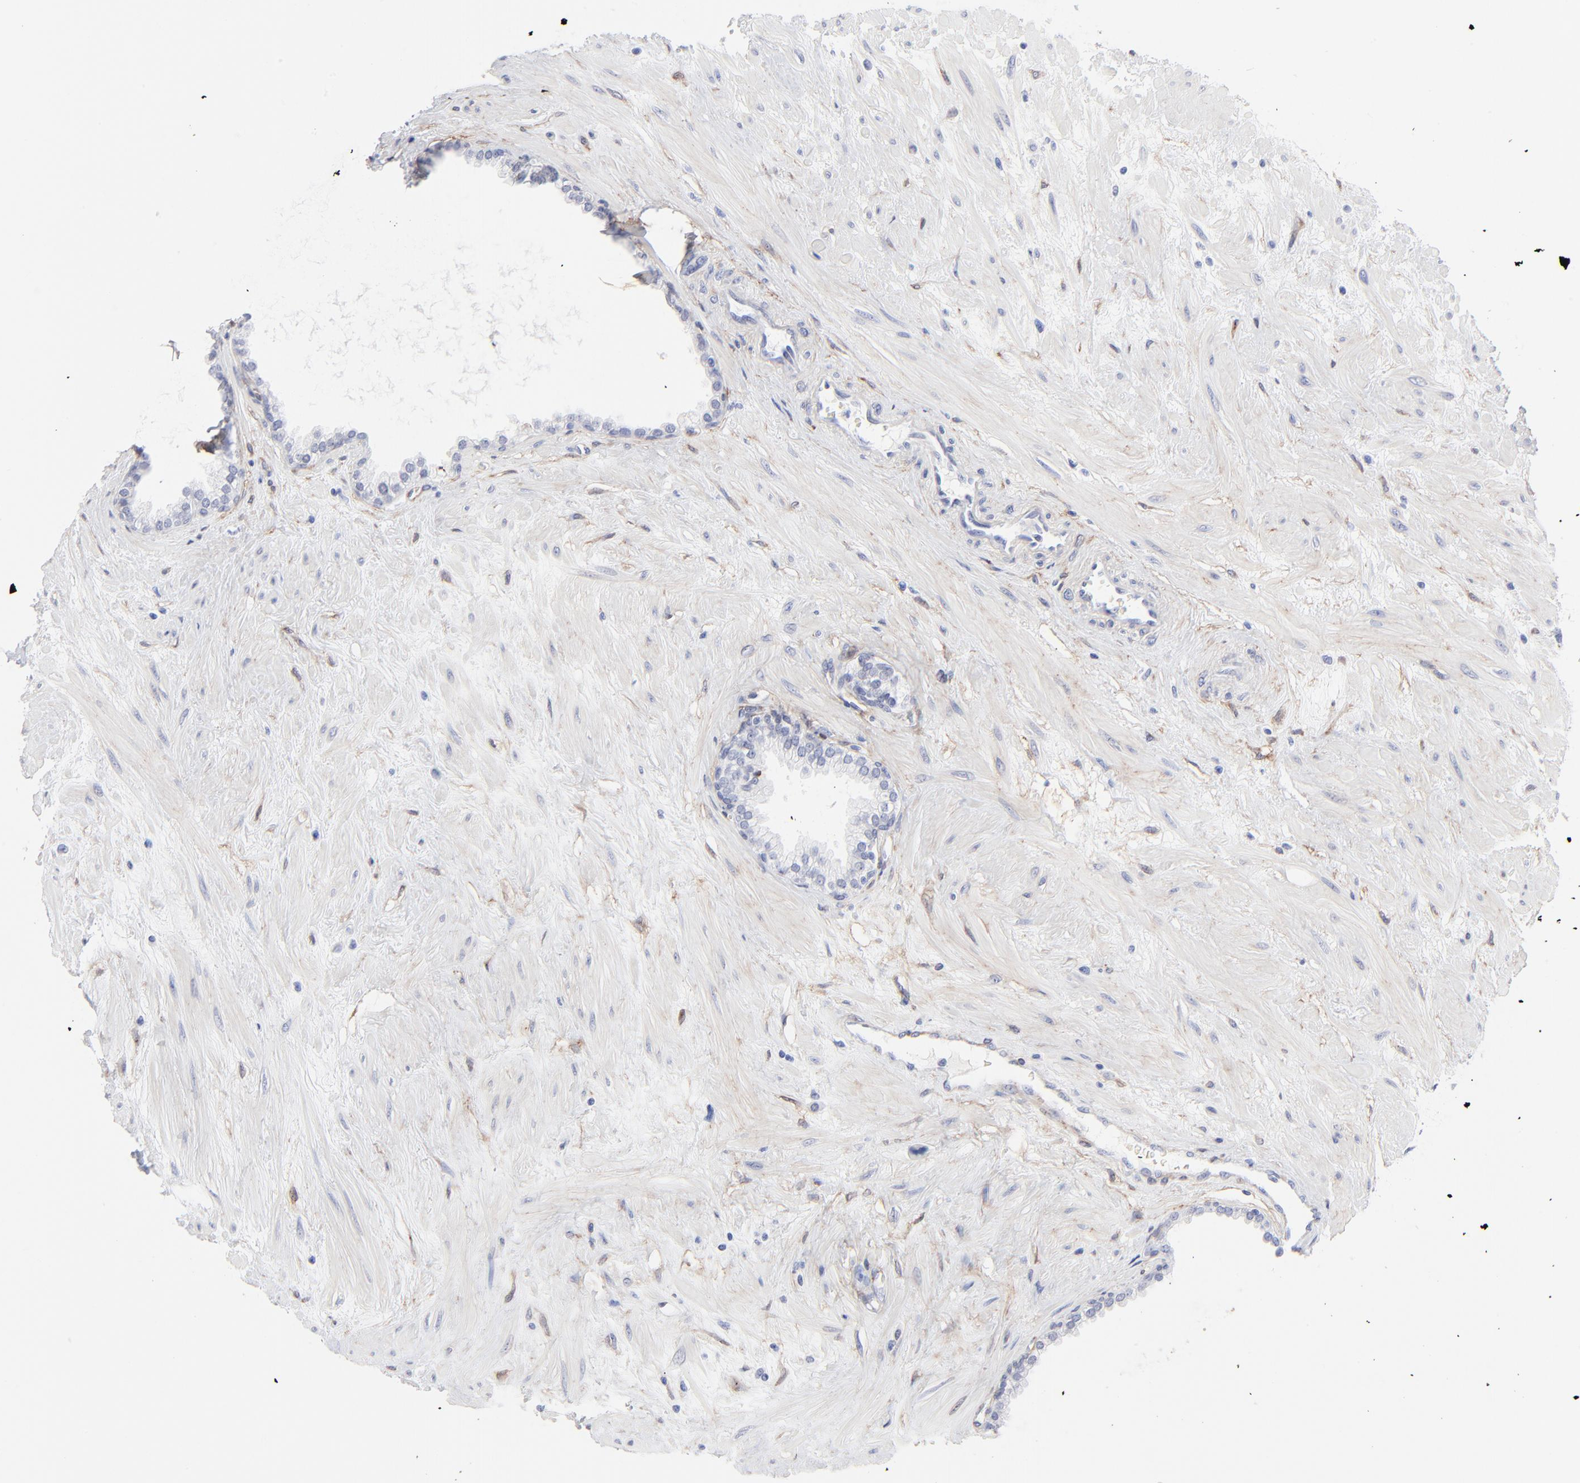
{"staining": {"intensity": "negative", "quantity": "none", "location": "none"}, "tissue": "prostate", "cell_type": "Glandular cells", "image_type": "normal", "snomed": [{"axis": "morphology", "description": "Normal tissue, NOS"}, {"axis": "topography", "description": "Prostate"}], "caption": "Micrograph shows no protein positivity in glandular cells of normal prostate. Brightfield microscopy of immunohistochemistry stained with DAB (3,3'-diaminobenzidine) (brown) and hematoxylin (blue), captured at high magnification.", "gene": "PDGFRB", "patient": {"sex": "male", "age": 64}}